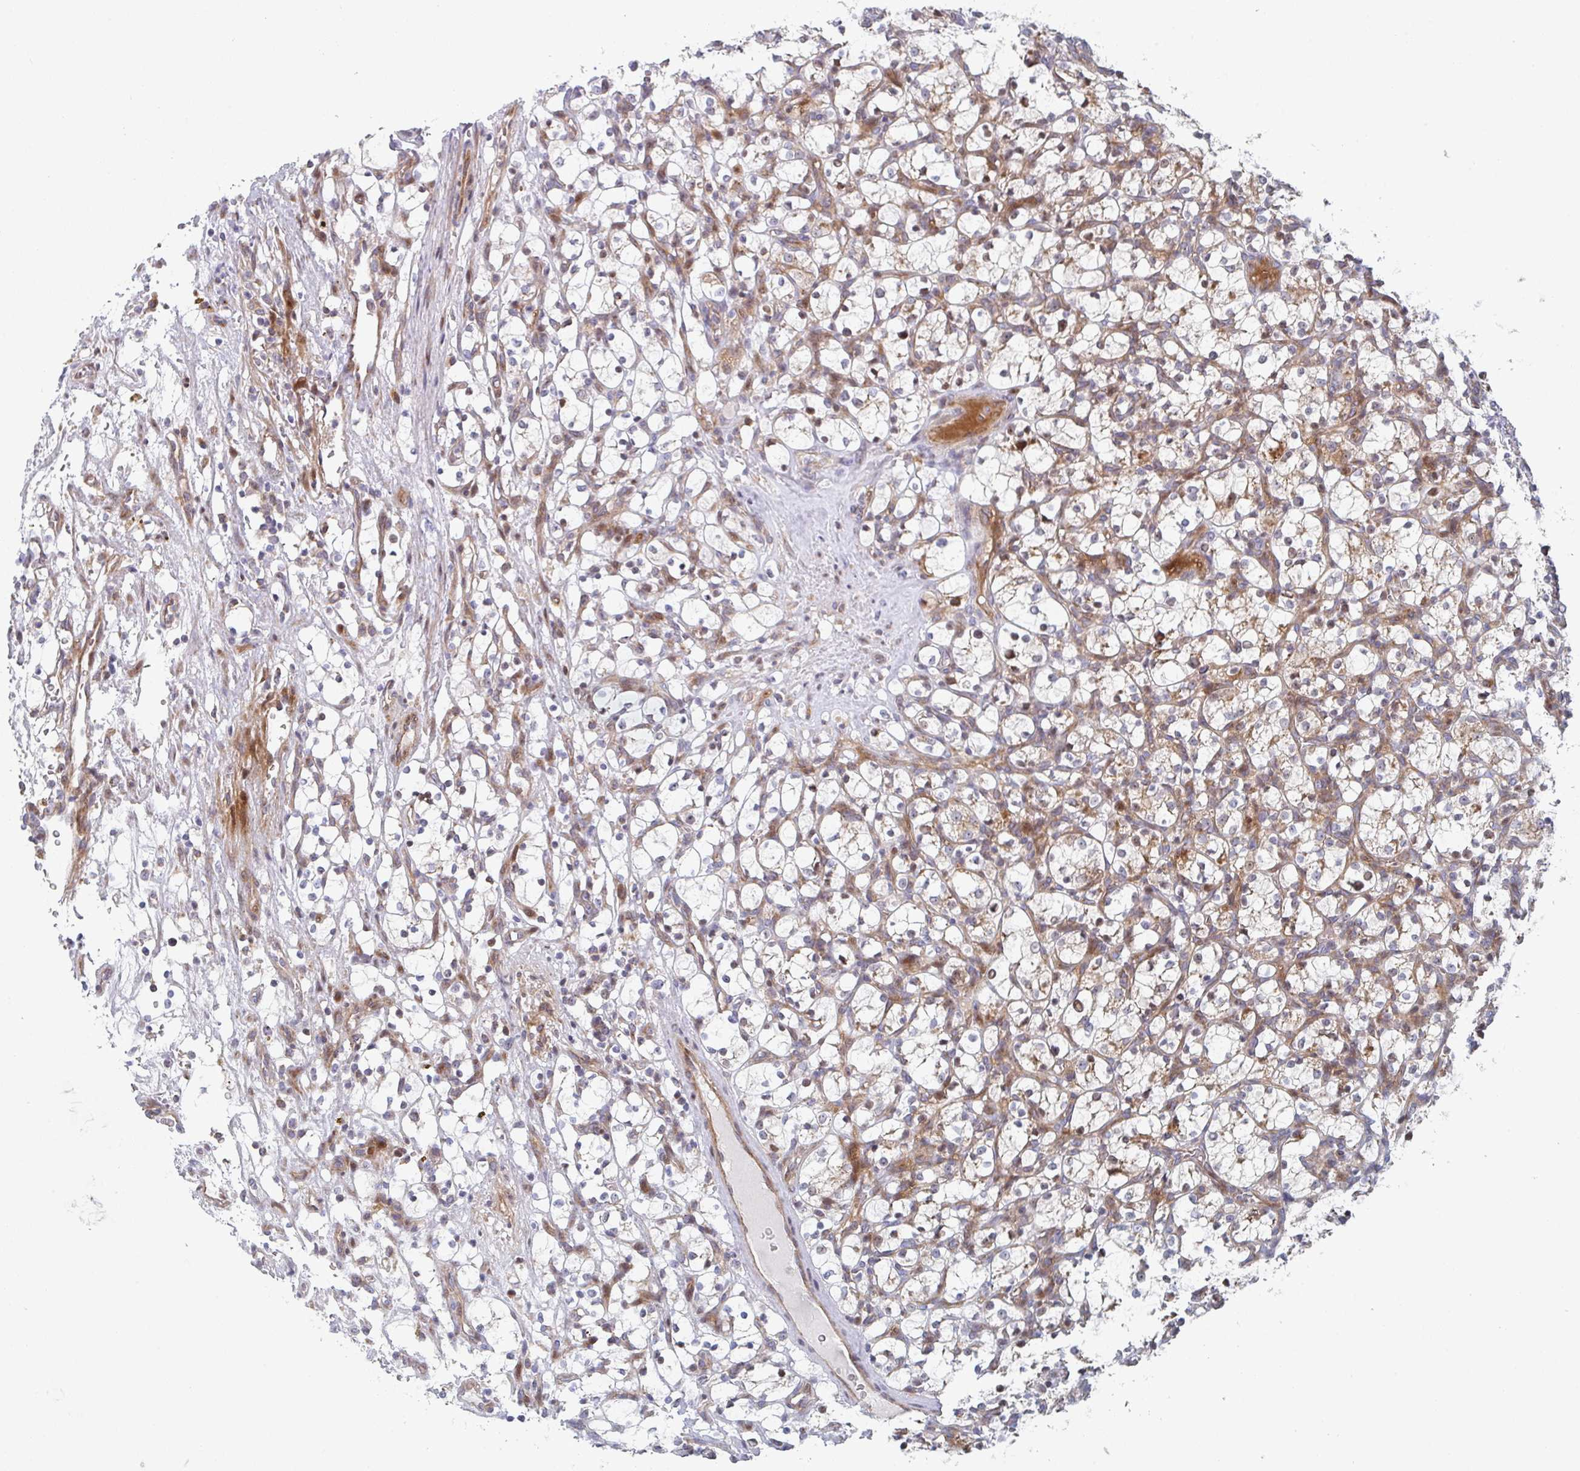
{"staining": {"intensity": "weak", "quantity": "25%-75%", "location": "cytoplasmic/membranous"}, "tissue": "renal cancer", "cell_type": "Tumor cells", "image_type": "cancer", "snomed": [{"axis": "morphology", "description": "Adenocarcinoma, NOS"}, {"axis": "topography", "description": "Kidney"}], "caption": "This histopathology image demonstrates renal cancer stained with immunohistochemistry (IHC) to label a protein in brown. The cytoplasmic/membranous of tumor cells show weak positivity for the protein. Nuclei are counter-stained blue.", "gene": "ZNF644", "patient": {"sex": "female", "age": 69}}